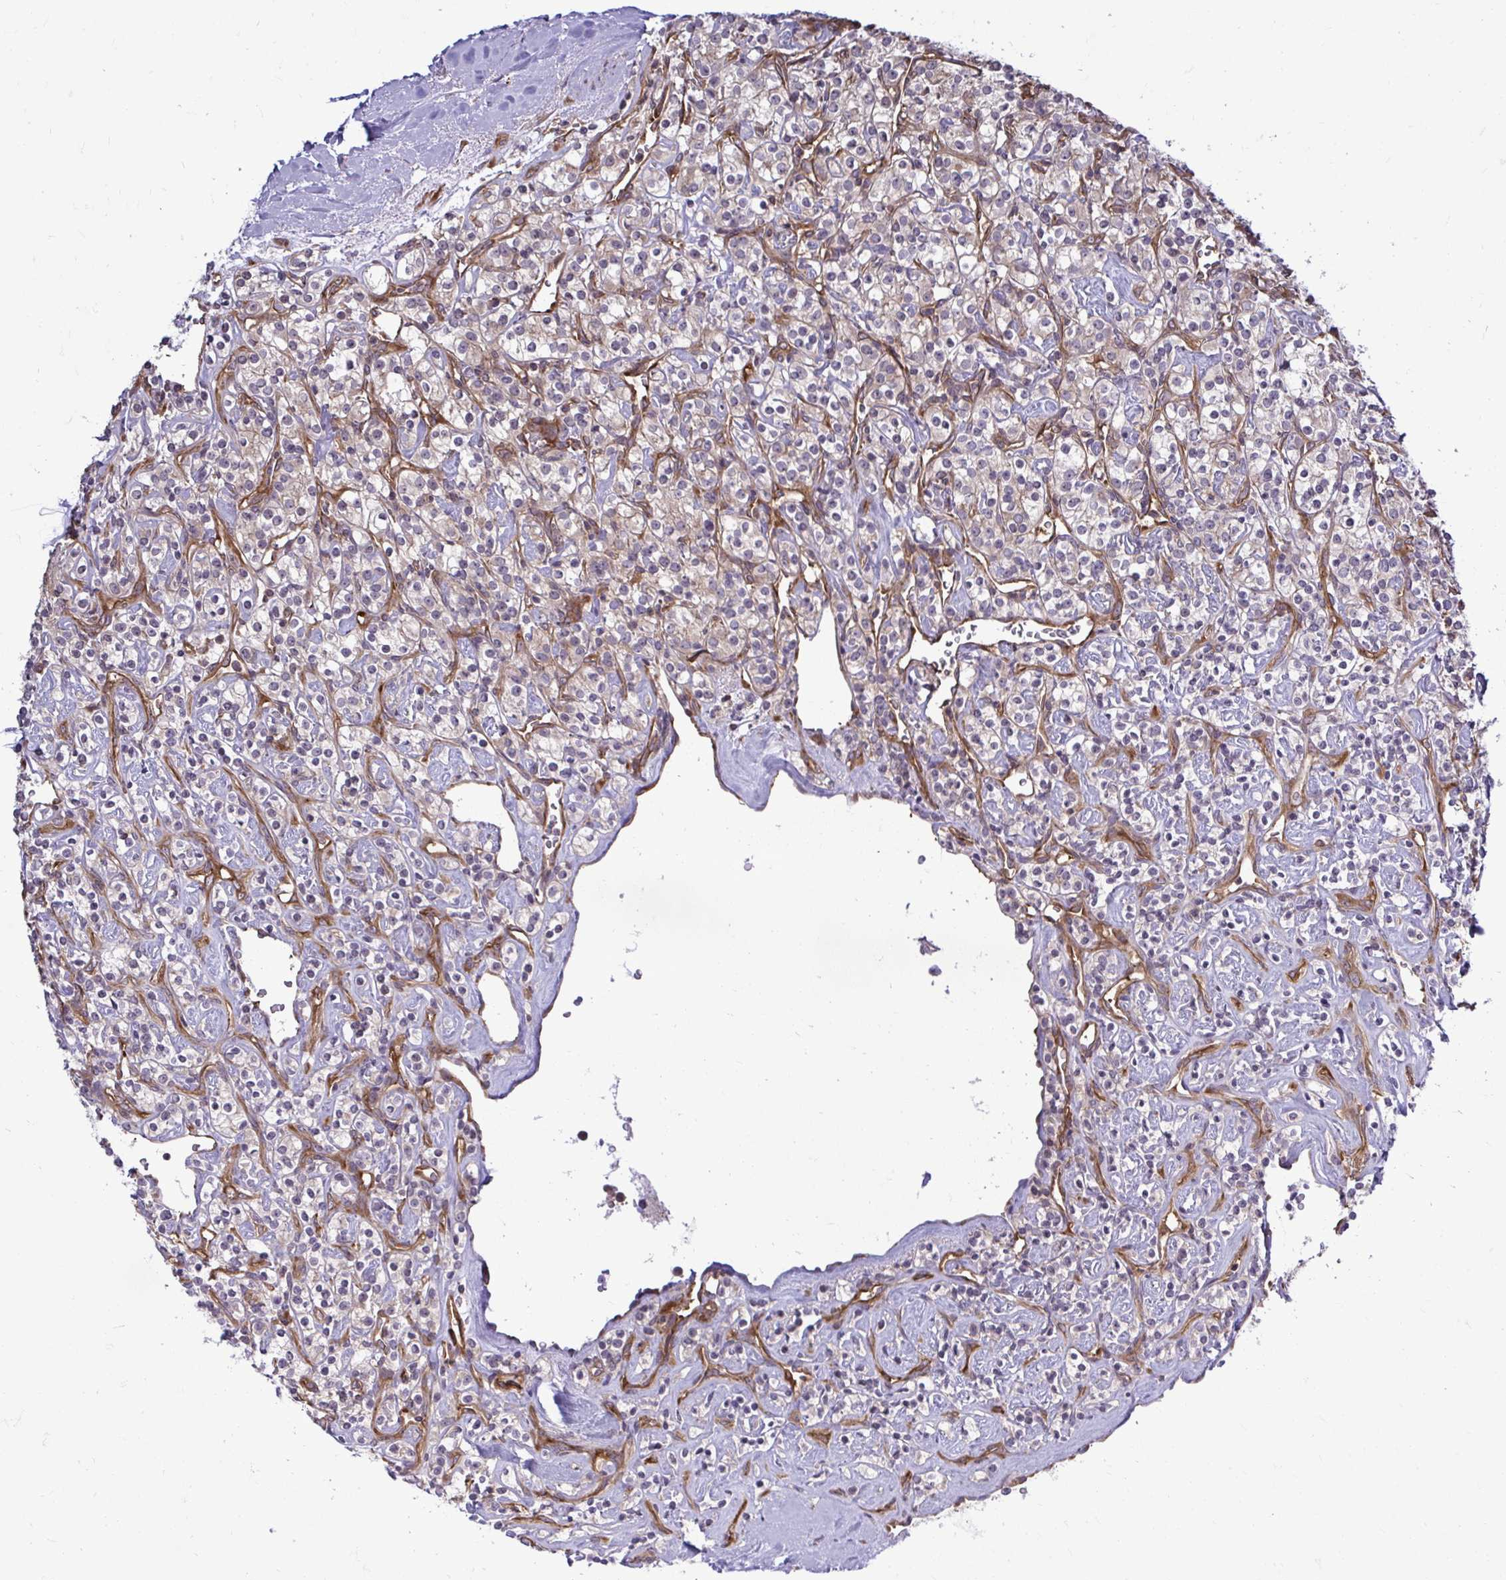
{"staining": {"intensity": "negative", "quantity": "none", "location": "none"}, "tissue": "renal cancer", "cell_type": "Tumor cells", "image_type": "cancer", "snomed": [{"axis": "morphology", "description": "Adenocarcinoma, NOS"}, {"axis": "topography", "description": "Kidney"}], "caption": "Histopathology image shows no protein expression in tumor cells of adenocarcinoma (renal) tissue.", "gene": "FUT10", "patient": {"sex": "male", "age": 77}}